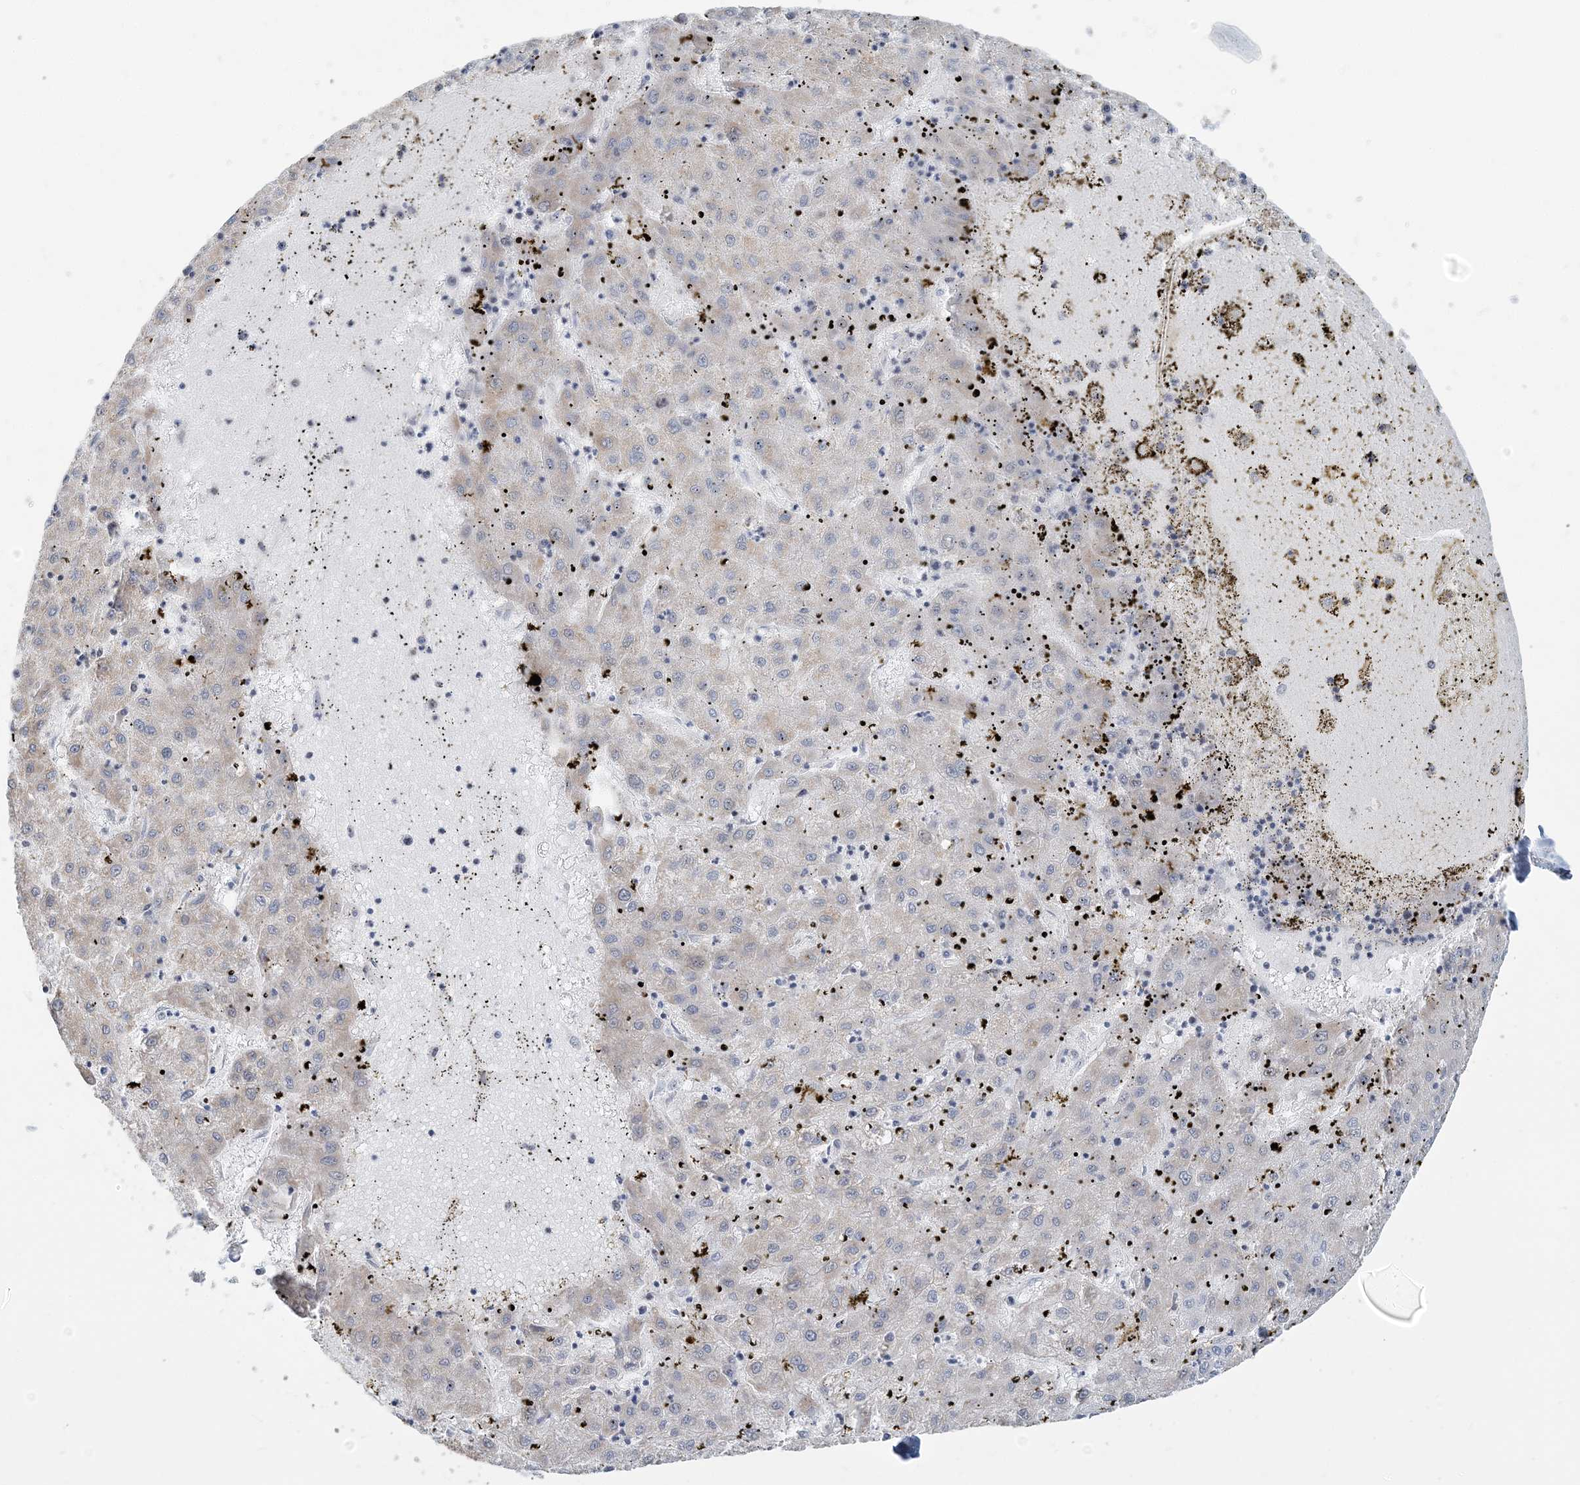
{"staining": {"intensity": "weak", "quantity": "25%-75%", "location": "cytoplasmic/membranous"}, "tissue": "liver cancer", "cell_type": "Tumor cells", "image_type": "cancer", "snomed": [{"axis": "morphology", "description": "Carcinoma, Hepatocellular, NOS"}, {"axis": "topography", "description": "Liver"}], "caption": "Liver cancer stained with DAB IHC shows low levels of weak cytoplasmic/membranous expression in about 25%-75% of tumor cells. (DAB (3,3'-diaminobenzidine) IHC, brown staining for protein, blue staining for nuclei).", "gene": "SUCLG1", "patient": {"sex": "male", "age": 72}}